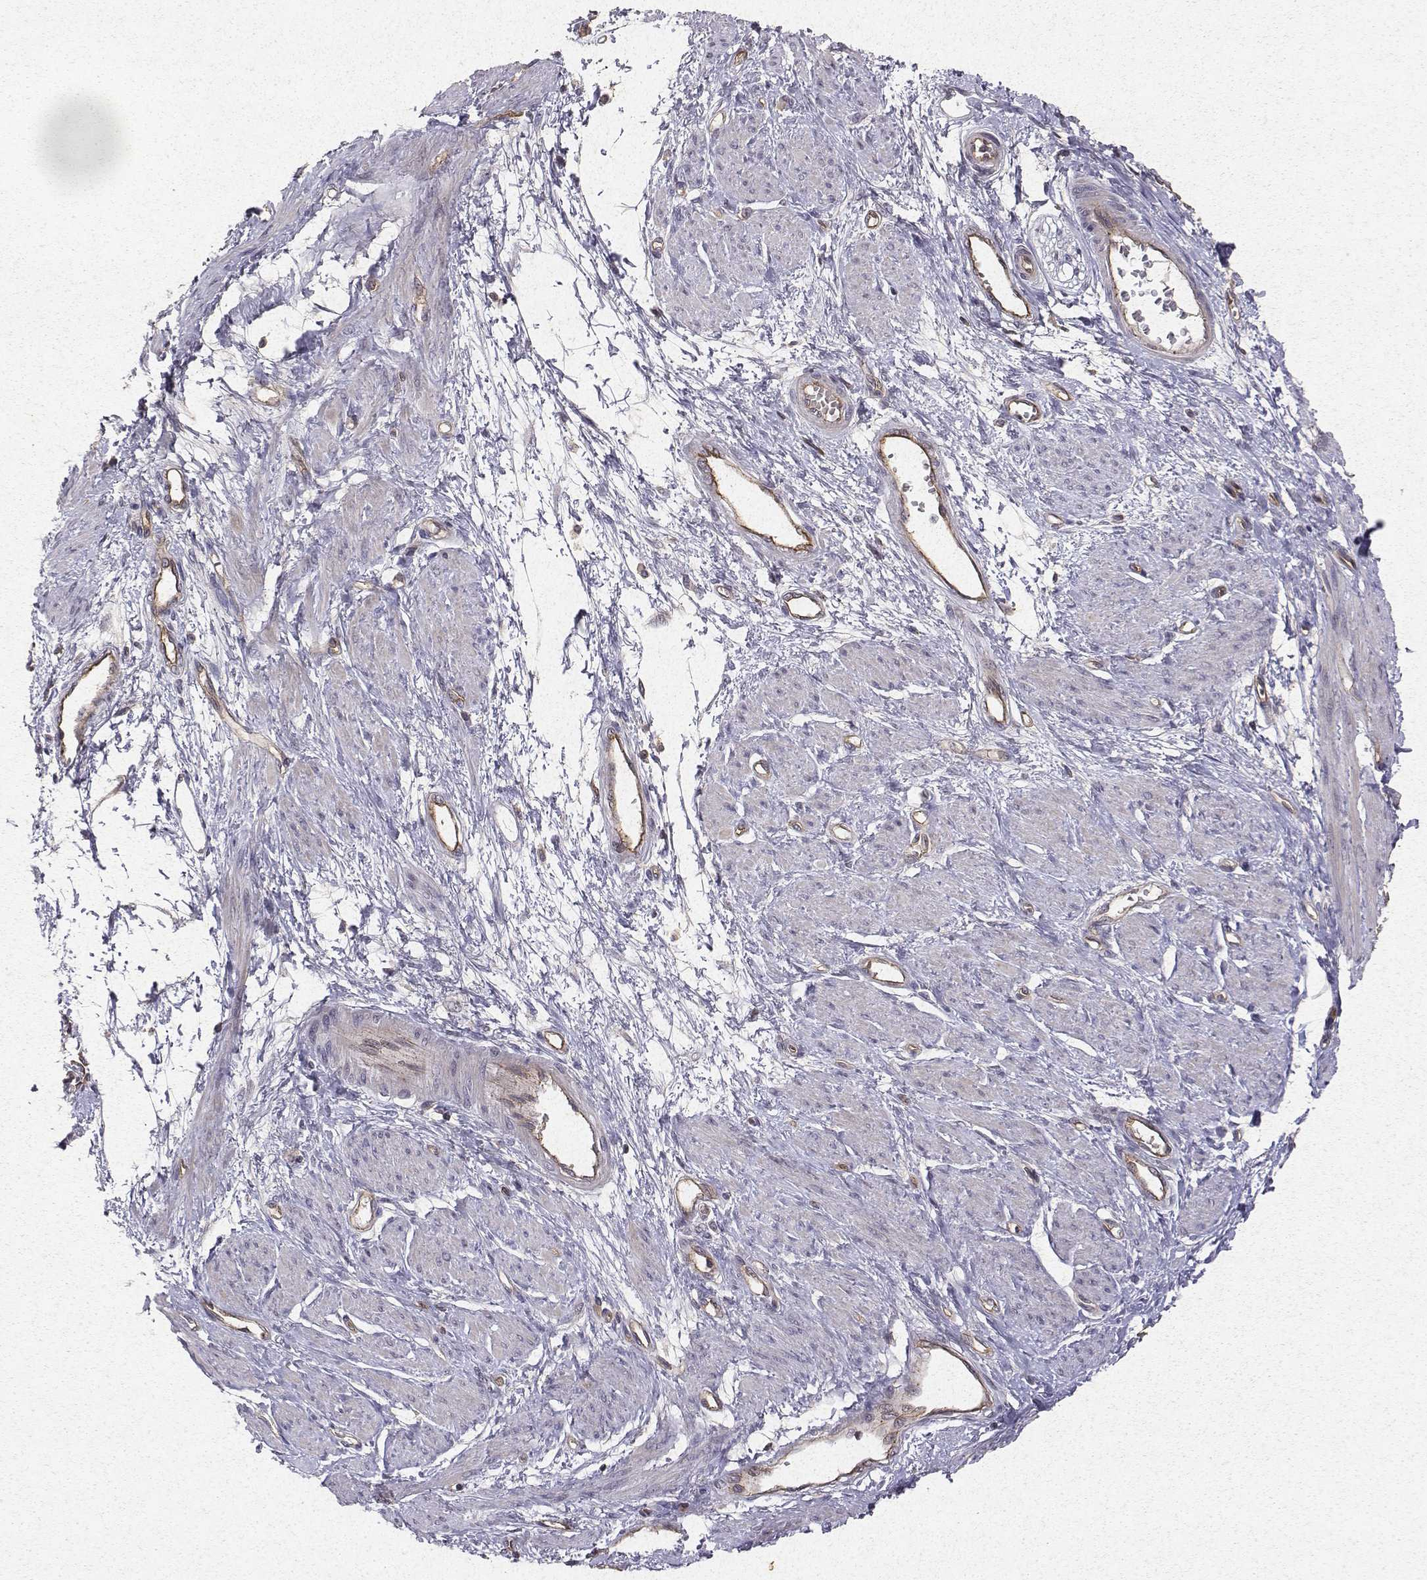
{"staining": {"intensity": "weak", "quantity": "<25%", "location": "cytoplasmic/membranous"}, "tissue": "smooth muscle", "cell_type": "Smooth muscle cells", "image_type": "normal", "snomed": [{"axis": "morphology", "description": "Normal tissue, NOS"}, {"axis": "topography", "description": "Smooth muscle"}, {"axis": "topography", "description": "Uterus"}], "caption": "Immunohistochemistry histopathology image of benign smooth muscle: human smooth muscle stained with DAB (3,3'-diaminobenzidine) shows no significant protein staining in smooth muscle cells.", "gene": "PTPRG", "patient": {"sex": "female", "age": 39}}